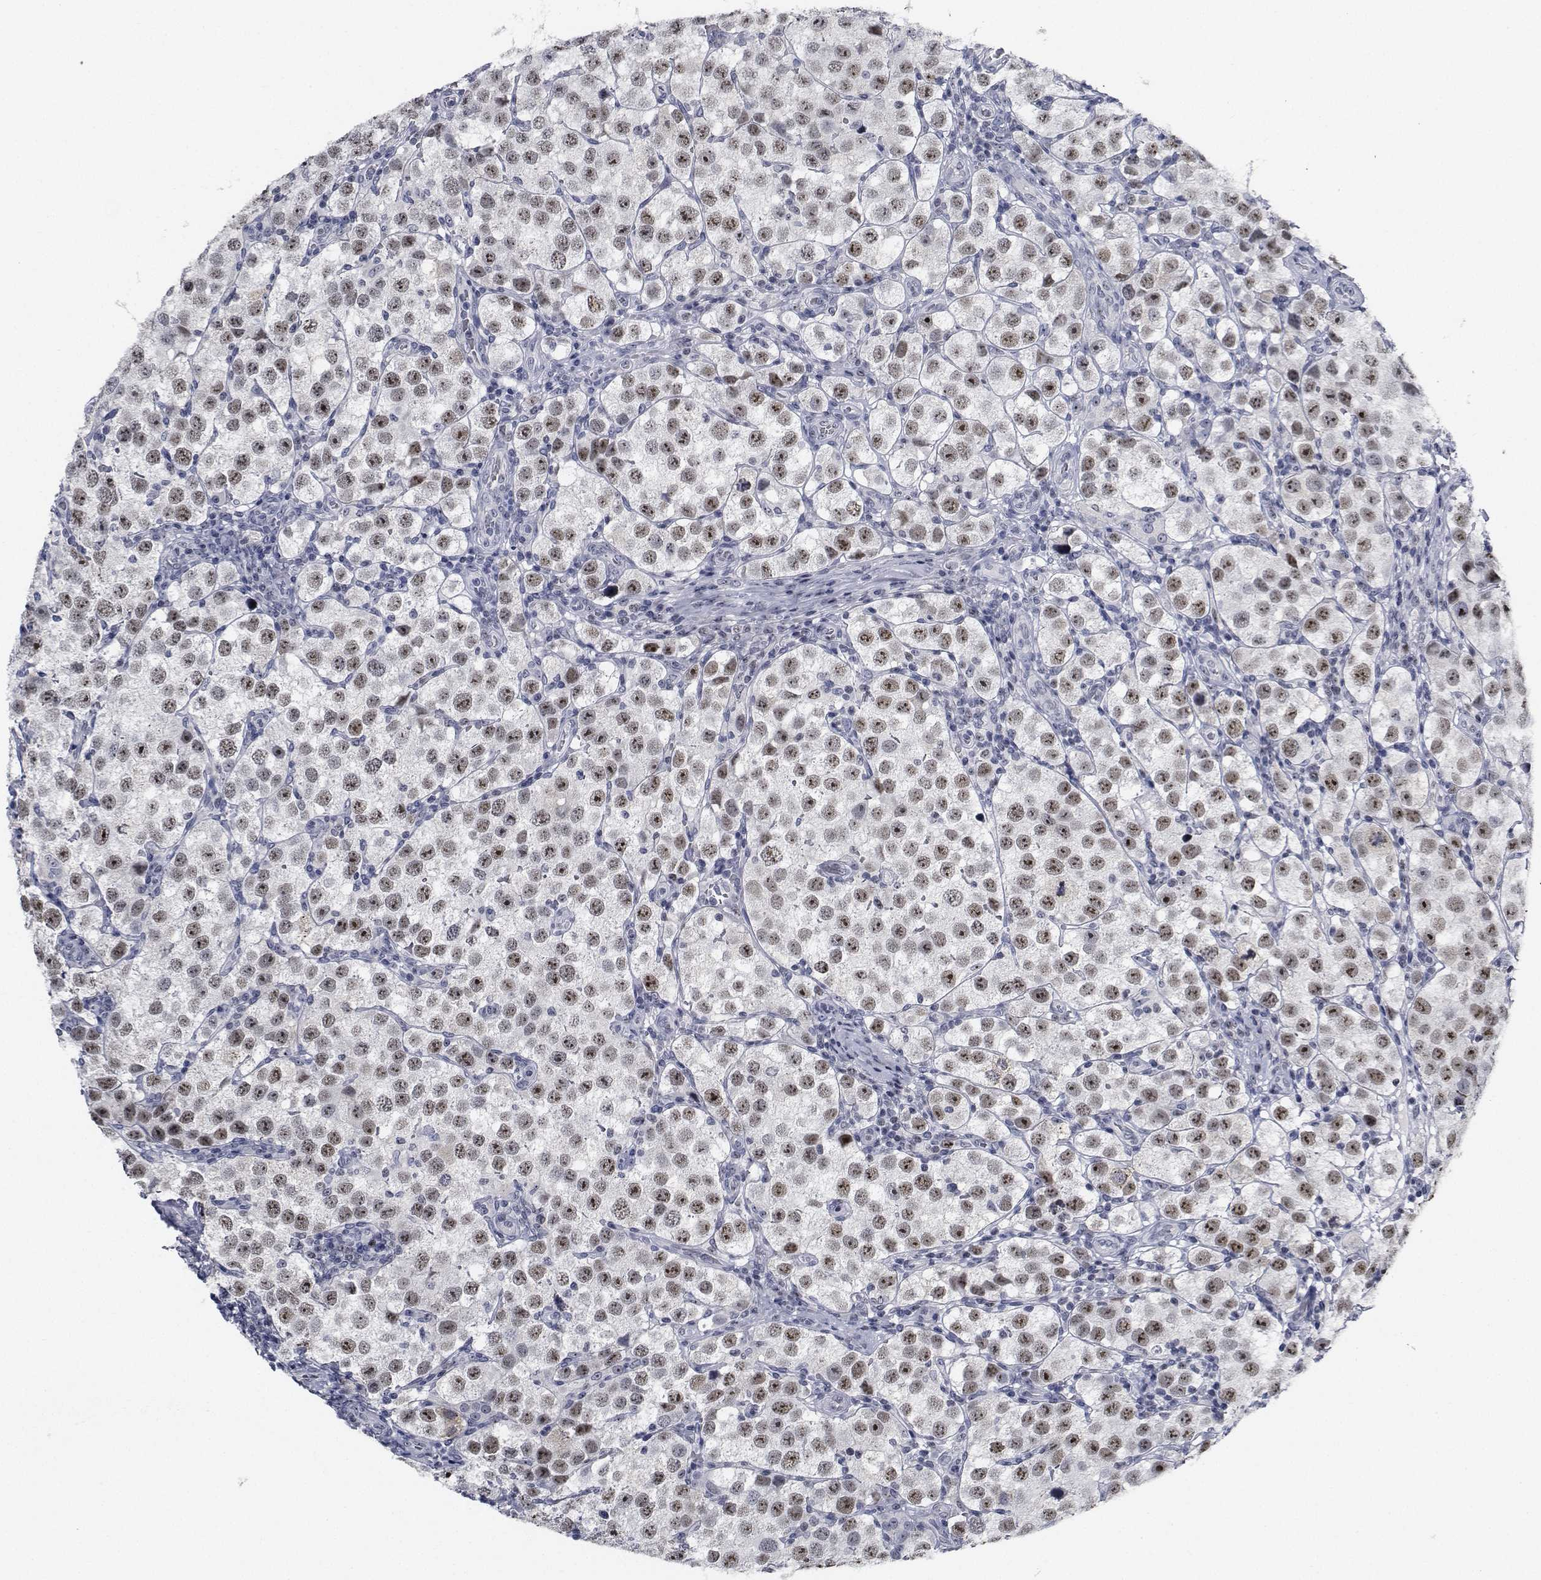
{"staining": {"intensity": "weak", "quantity": ">75%", "location": "nuclear"}, "tissue": "testis cancer", "cell_type": "Tumor cells", "image_type": "cancer", "snomed": [{"axis": "morphology", "description": "Seminoma, NOS"}, {"axis": "topography", "description": "Testis"}], "caption": "An immunohistochemistry (IHC) micrograph of neoplastic tissue is shown. Protein staining in brown labels weak nuclear positivity in testis cancer (seminoma) within tumor cells.", "gene": "NVL", "patient": {"sex": "male", "age": 37}}